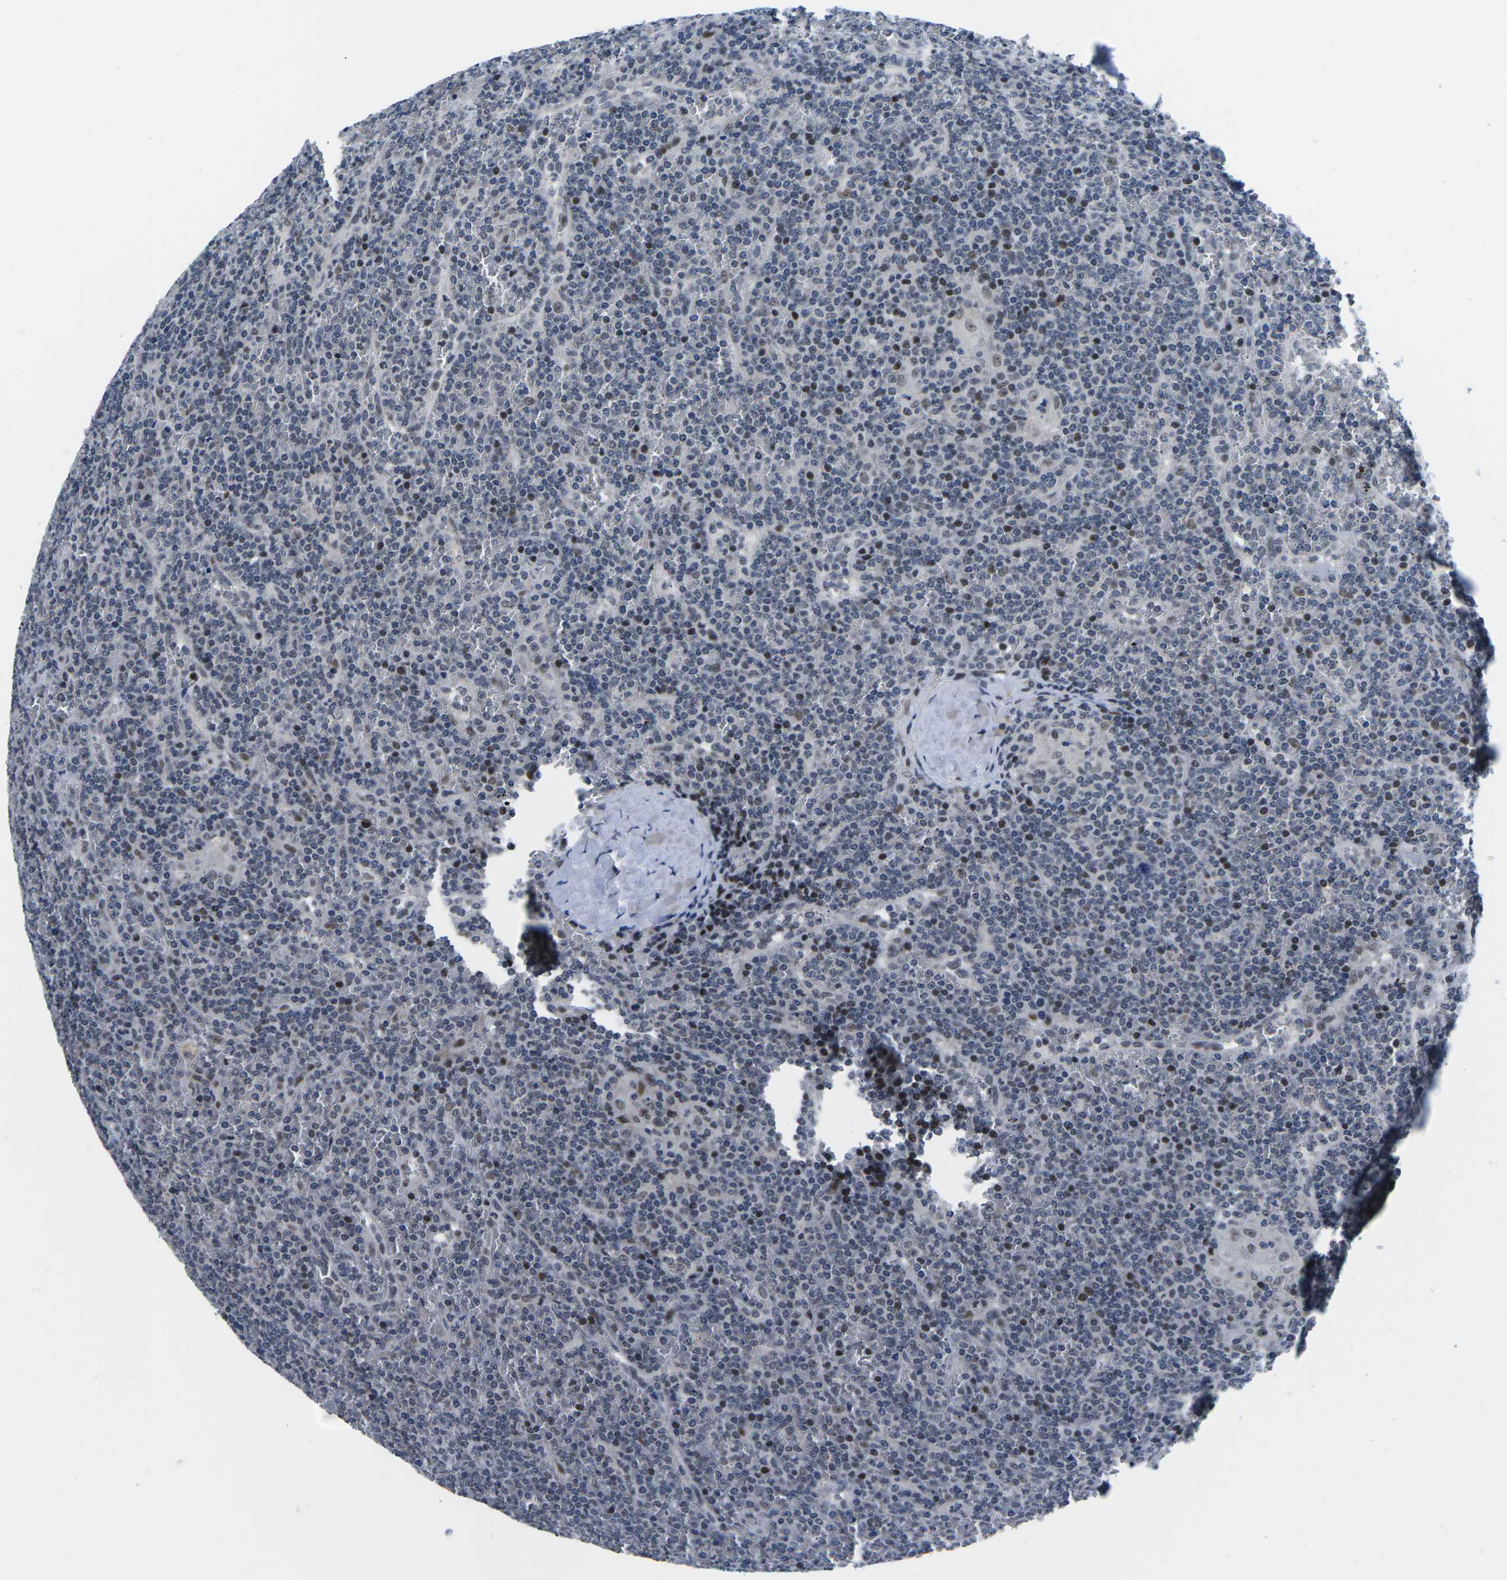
{"staining": {"intensity": "strong", "quantity": "<25%", "location": "nuclear"}, "tissue": "lymphoma", "cell_type": "Tumor cells", "image_type": "cancer", "snomed": [{"axis": "morphology", "description": "Malignant lymphoma, non-Hodgkin's type, Low grade"}, {"axis": "topography", "description": "Spleen"}], "caption": "Brown immunohistochemical staining in human malignant lymphoma, non-Hodgkin's type (low-grade) displays strong nuclear staining in about <25% of tumor cells. Using DAB (brown) and hematoxylin (blue) stains, captured at high magnification using brightfield microscopy.", "gene": "CDC73", "patient": {"sex": "female", "age": 19}}